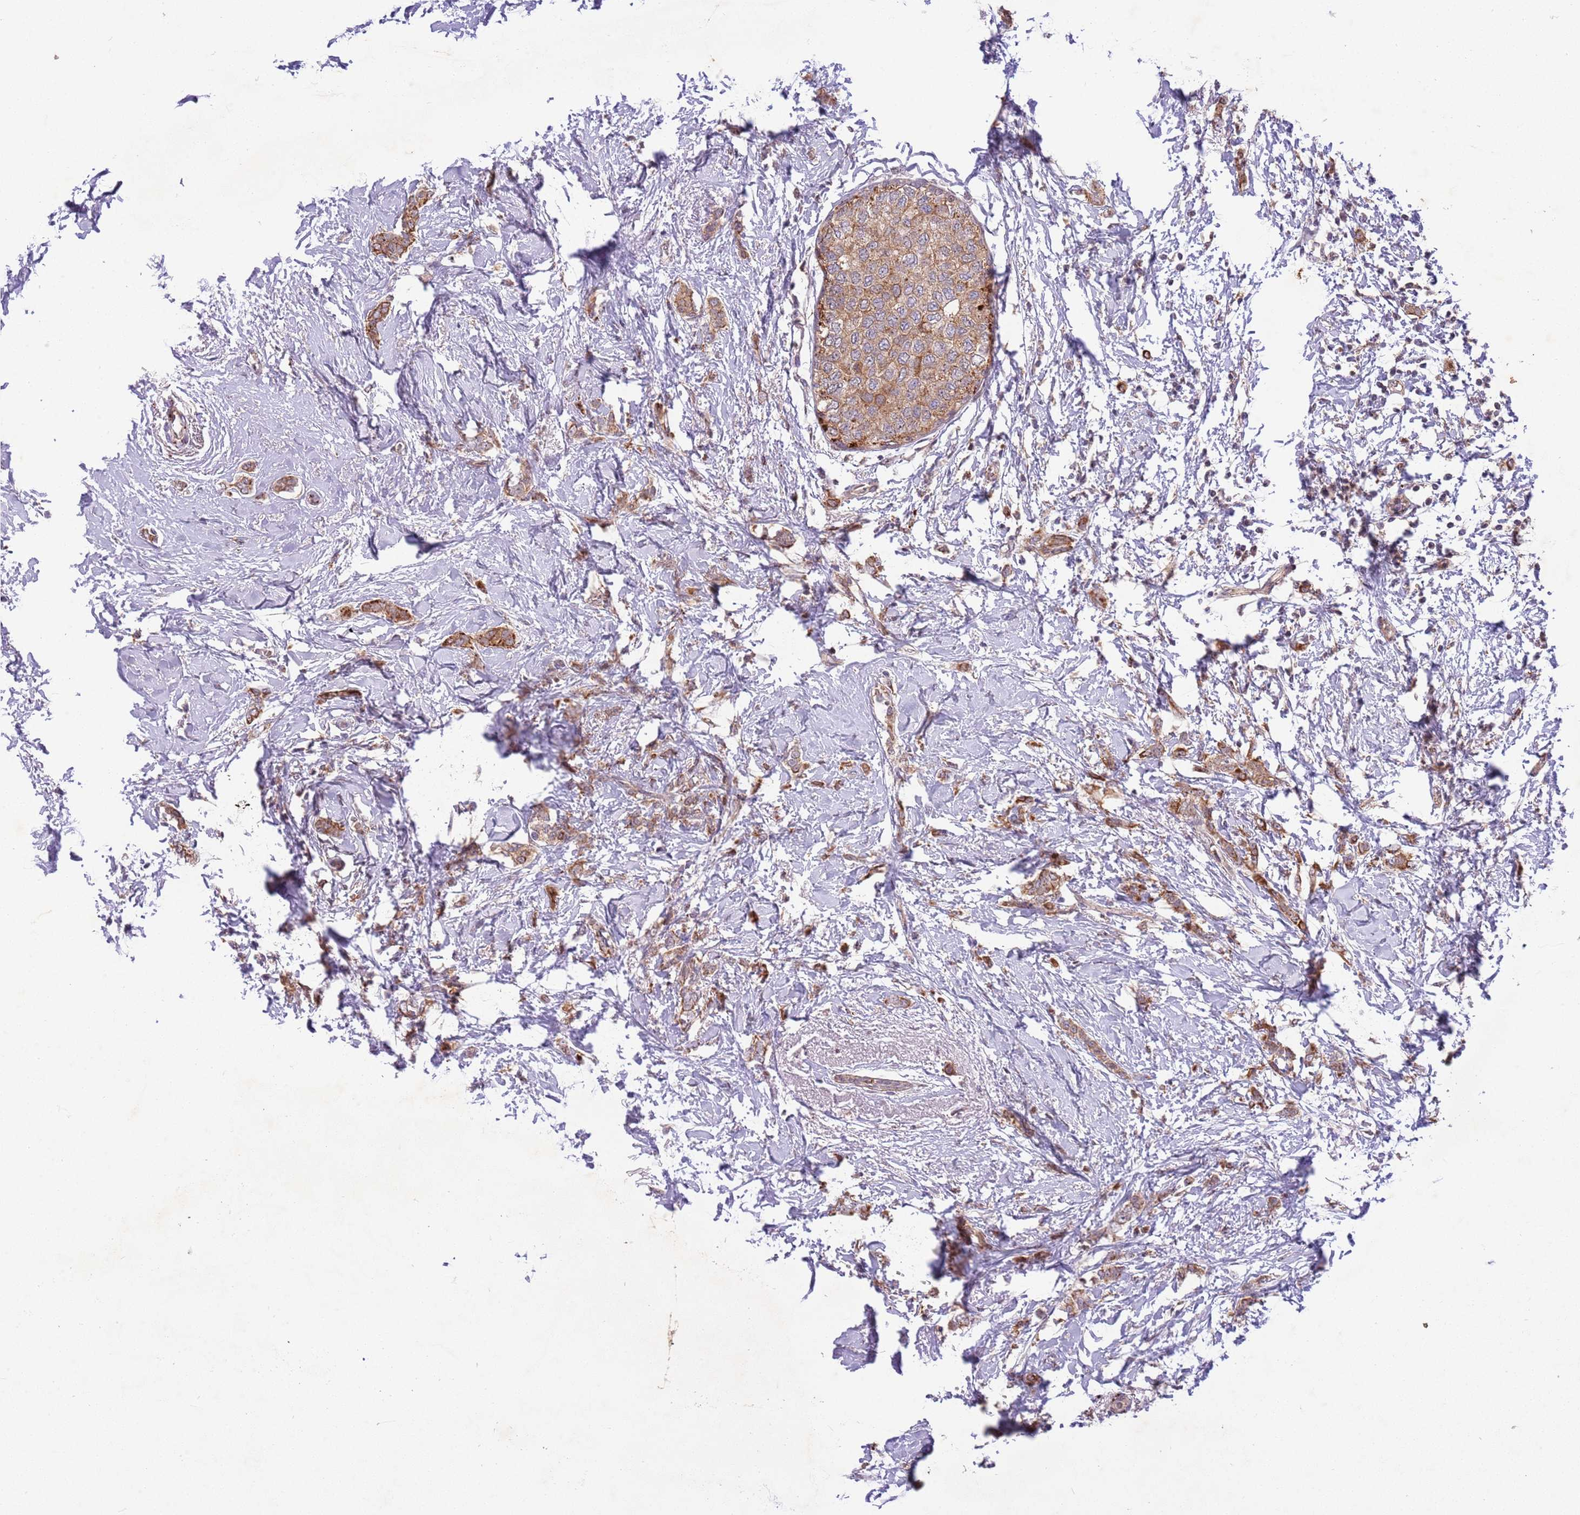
{"staining": {"intensity": "moderate", "quantity": ">75%", "location": "cytoplasmic/membranous"}, "tissue": "breast cancer", "cell_type": "Tumor cells", "image_type": "cancer", "snomed": [{"axis": "morphology", "description": "Duct carcinoma"}, {"axis": "topography", "description": "Breast"}], "caption": "Breast invasive ductal carcinoma stained for a protein demonstrates moderate cytoplasmic/membranous positivity in tumor cells.", "gene": "TRIM27", "patient": {"sex": "female", "age": 72}}